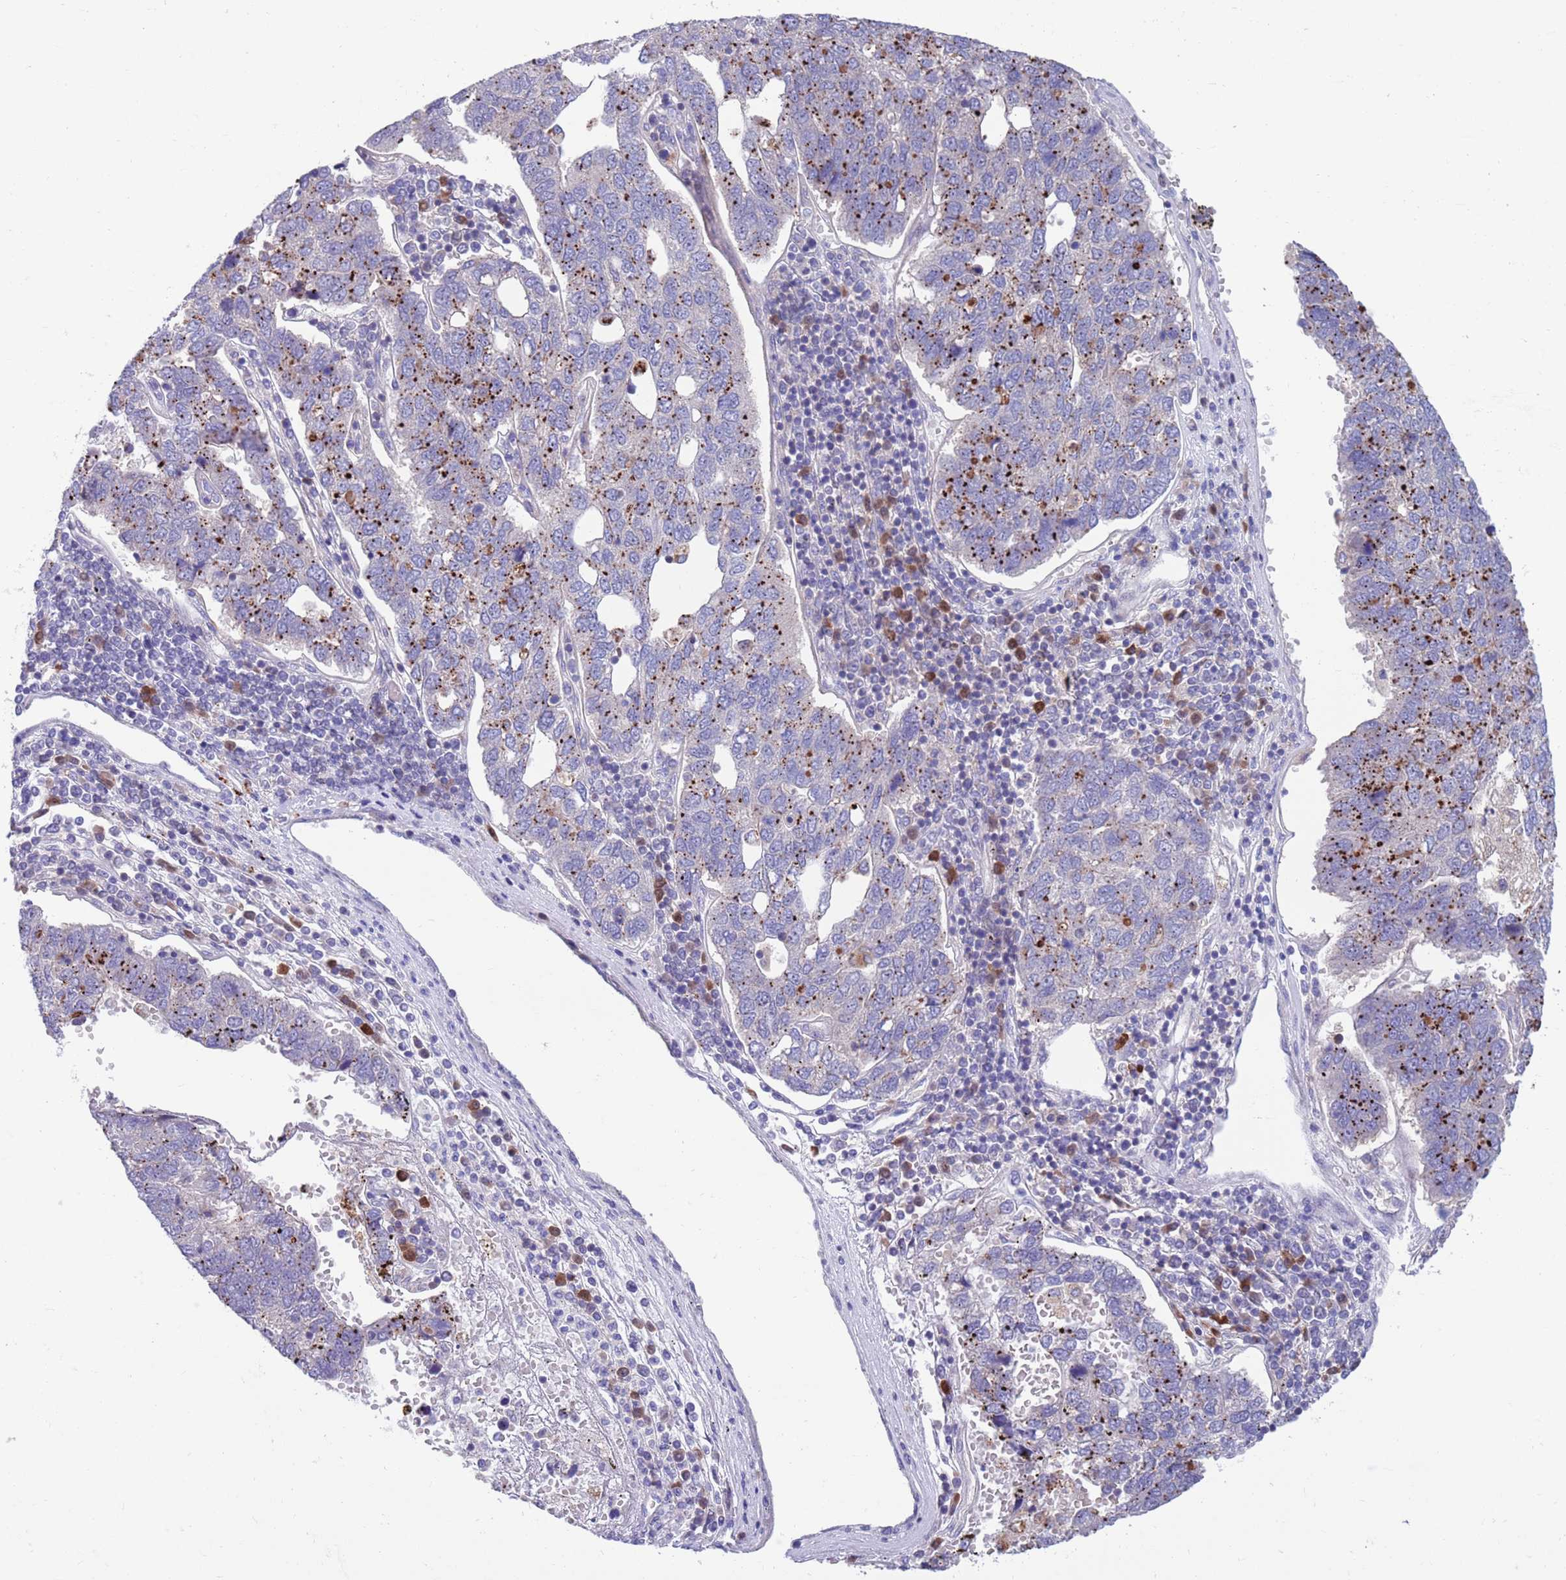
{"staining": {"intensity": "moderate", "quantity": "25%-75%", "location": "cytoplasmic/membranous"}, "tissue": "pancreatic cancer", "cell_type": "Tumor cells", "image_type": "cancer", "snomed": [{"axis": "morphology", "description": "Adenocarcinoma, NOS"}, {"axis": "topography", "description": "Pancreas"}], "caption": "This micrograph reveals pancreatic cancer stained with IHC to label a protein in brown. The cytoplasmic/membranous of tumor cells show moderate positivity for the protein. Nuclei are counter-stained blue.", "gene": "KLHL29", "patient": {"sex": "female", "age": 61}}